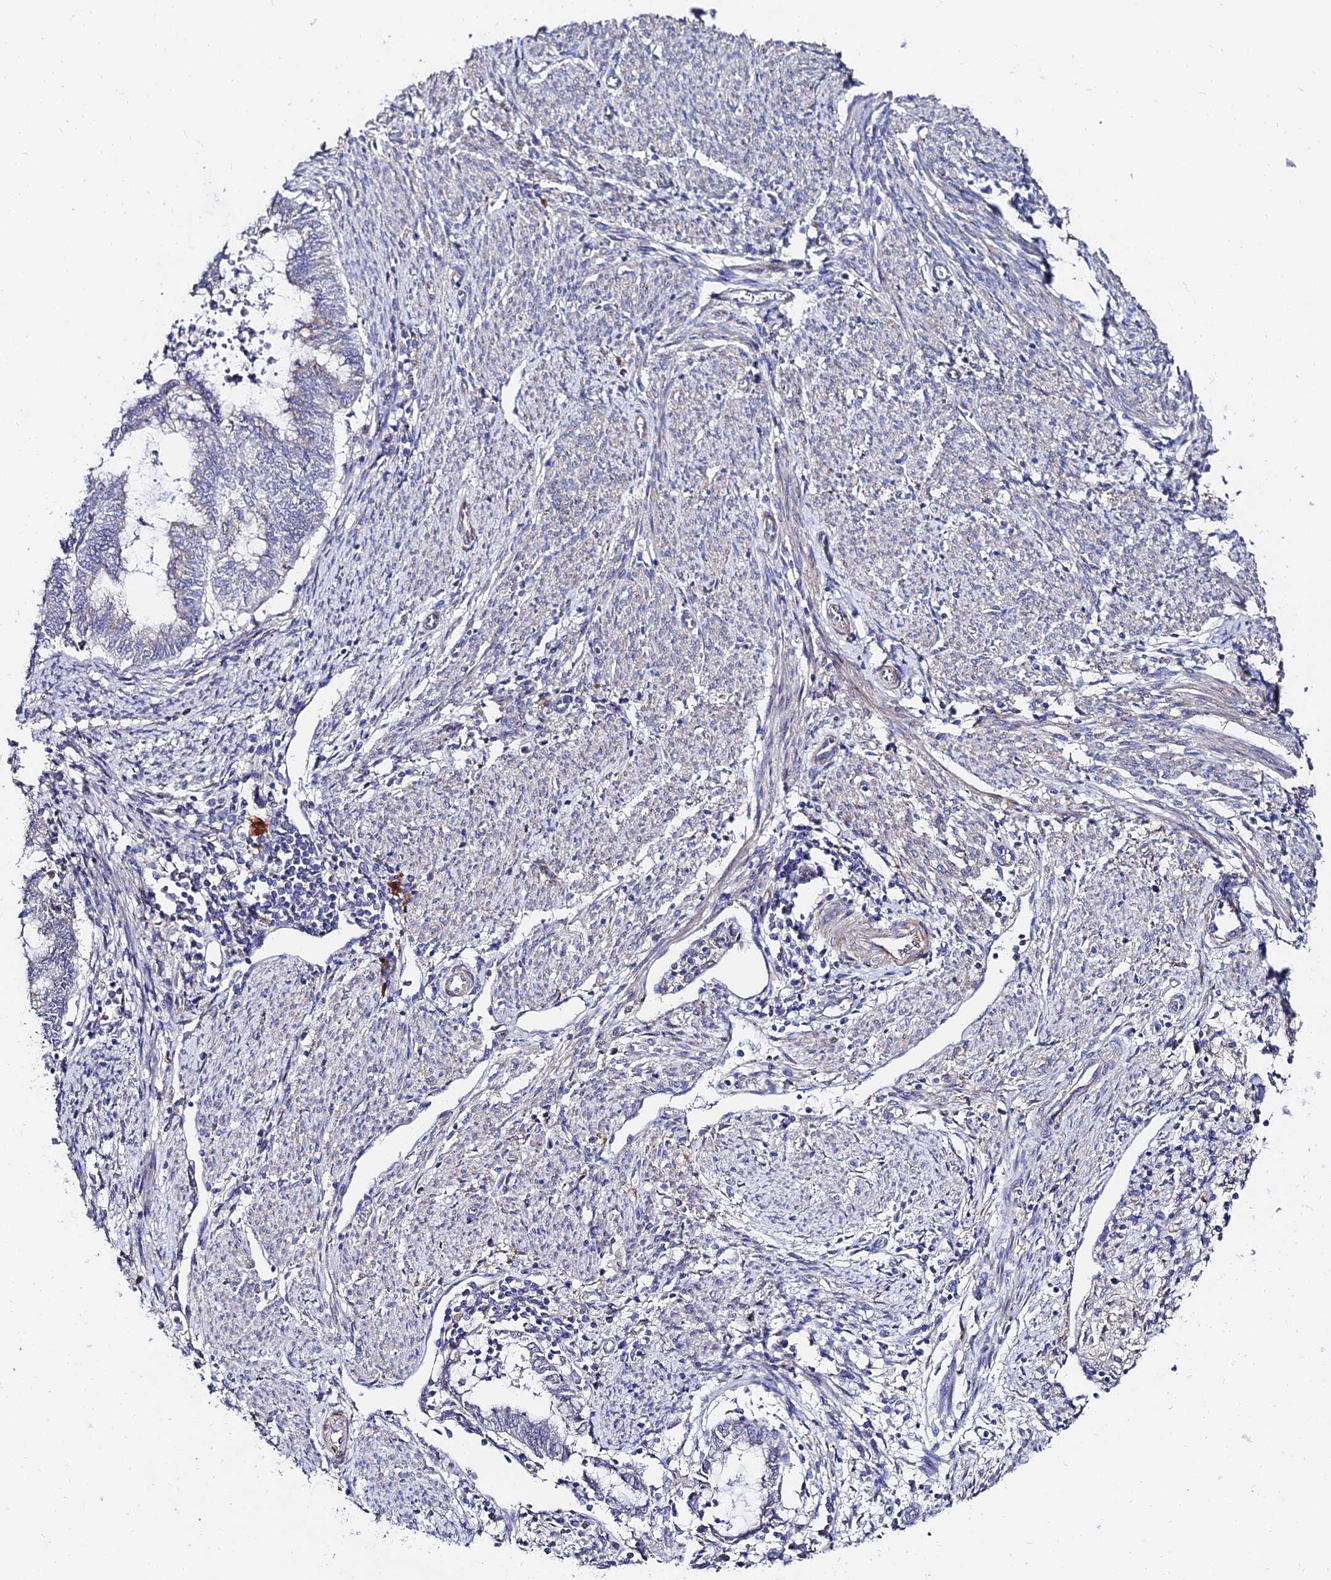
{"staining": {"intensity": "negative", "quantity": "none", "location": "none"}, "tissue": "endometrial cancer", "cell_type": "Tumor cells", "image_type": "cancer", "snomed": [{"axis": "morphology", "description": "Adenocarcinoma, NOS"}, {"axis": "topography", "description": "Endometrium"}], "caption": "The histopathology image reveals no significant staining in tumor cells of endometrial cancer.", "gene": "BORCS8", "patient": {"sex": "female", "age": 79}}